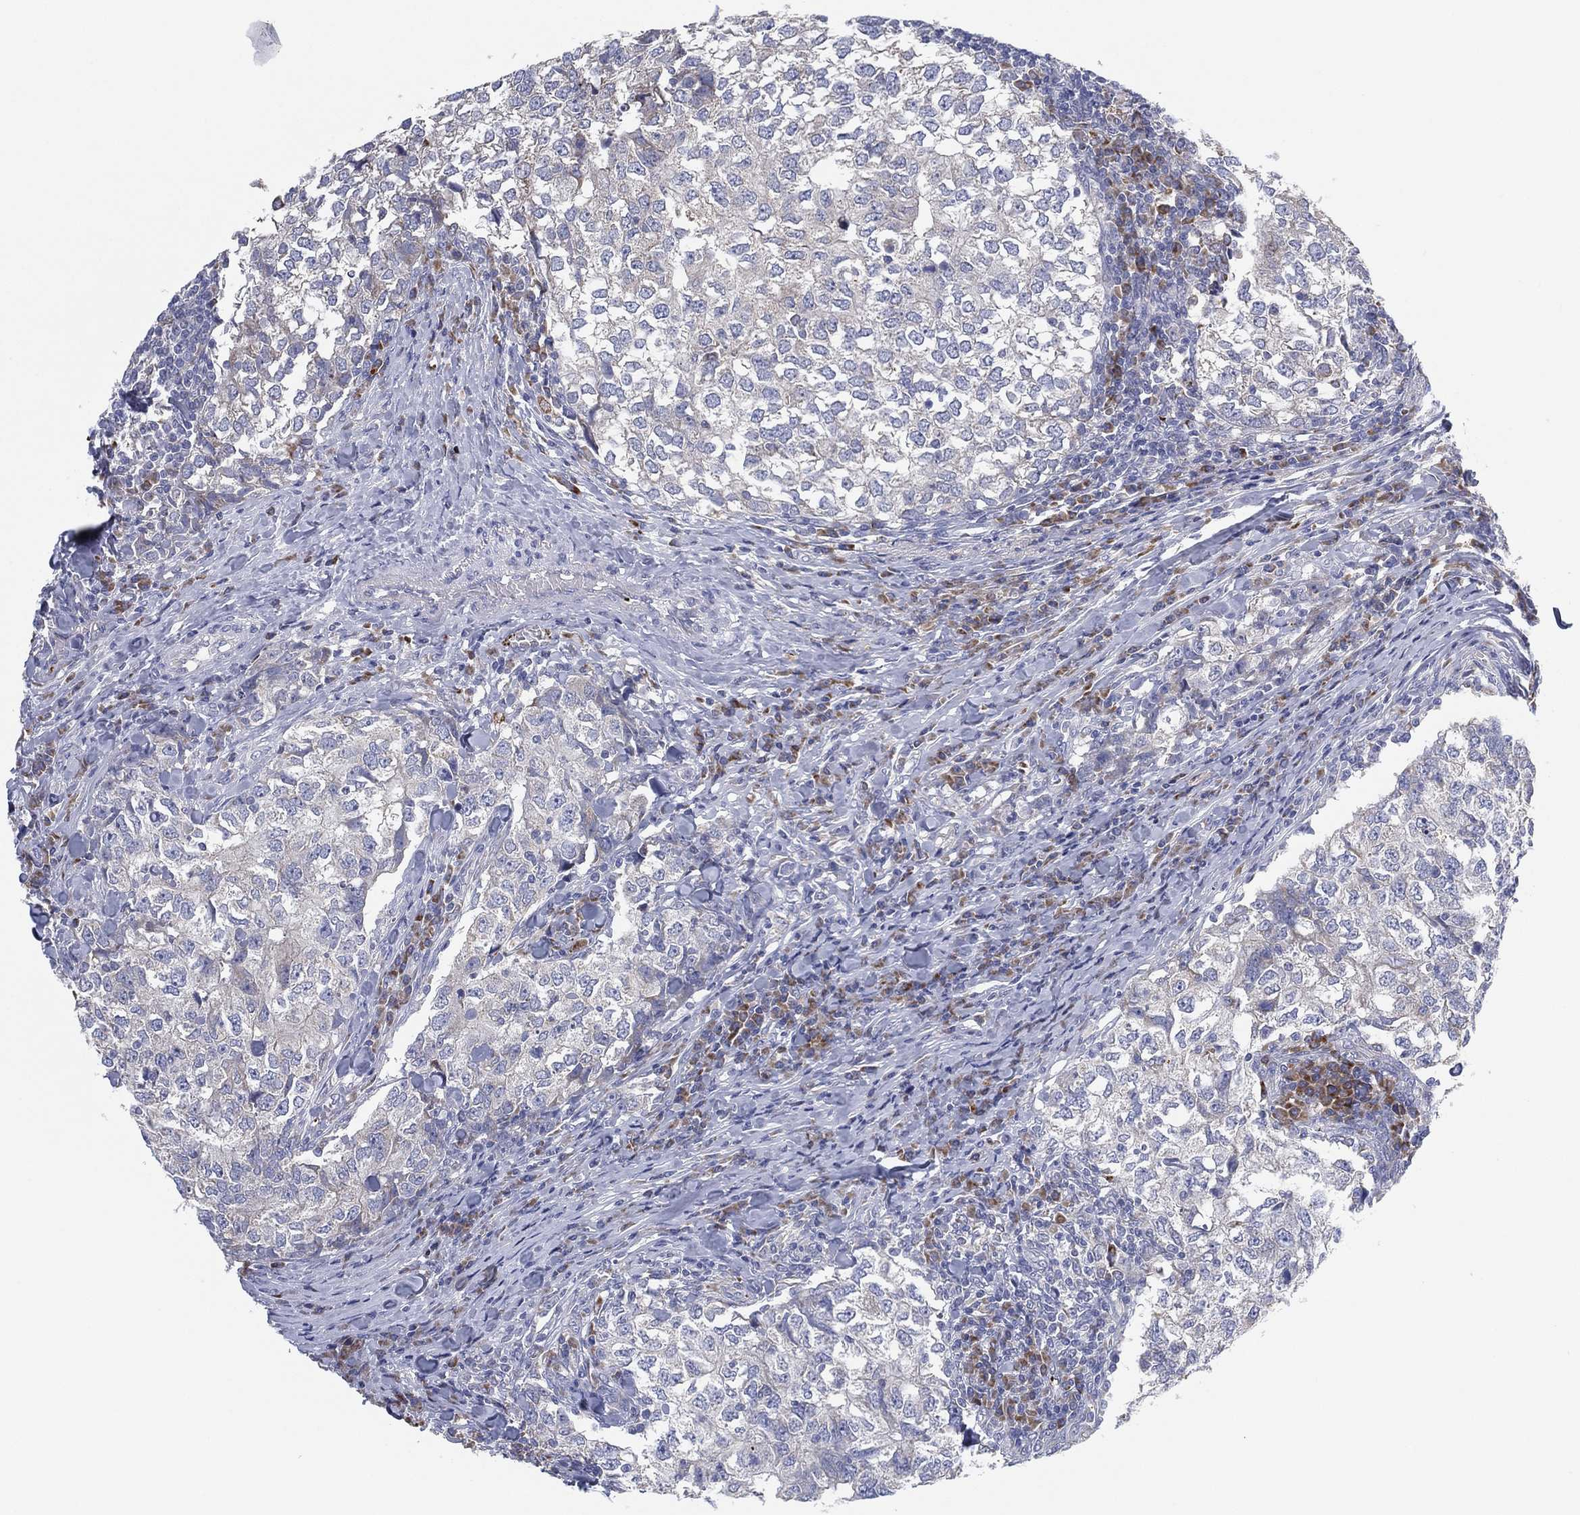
{"staining": {"intensity": "negative", "quantity": "none", "location": "none"}, "tissue": "breast cancer", "cell_type": "Tumor cells", "image_type": "cancer", "snomed": [{"axis": "morphology", "description": "Duct carcinoma"}, {"axis": "topography", "description": "Breast"}], "caption": "Human breast cancer stained for a protein using immunohistochemistry reveals no positivity in tumor cells.", "gene": "TMEM40", "patient": {"sex": "female", "age": 30}}